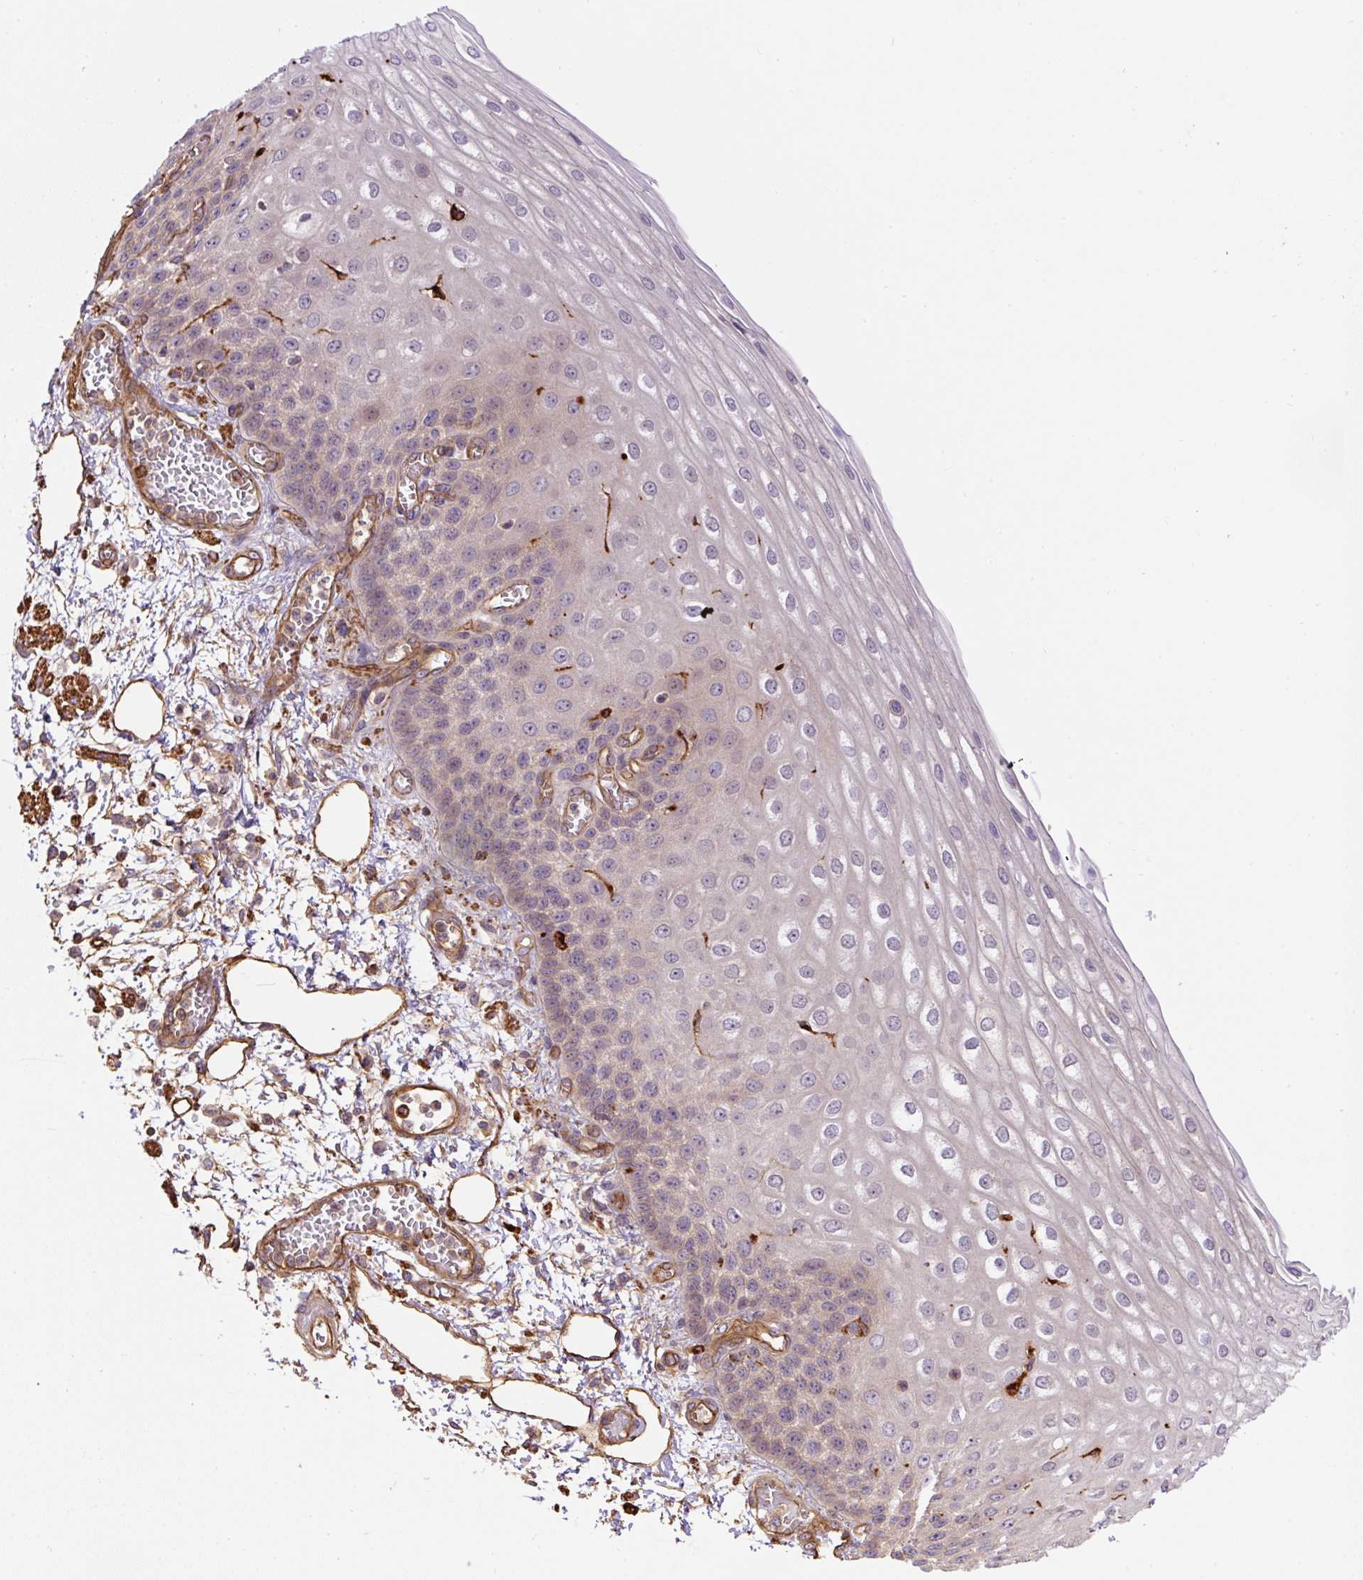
{"staining": {"intensity": "negative", "quantity": "none", "location": "none"}, "tissue": "esophagus", "cell_type": "Squamous epithelial cells", "image_type": "normal", "snomed": [{"axis": "morphology", "description": "Normal tissue, NOS"}, {"axis": "morphology", "description": "Adenocarcinoma, NOS"}, {"axis": "topography", "description": "Esophagus"}], "caption": "A high-resolution image shows IHC staining of unremarkable esophagus, which exhibits no significant staining in squamous epithelial cells. (DAB immunohistochemistry with hematoxylin counter stain).", "gene": "B3GALT5", "patient": {"sex": "male", "age": 81}}